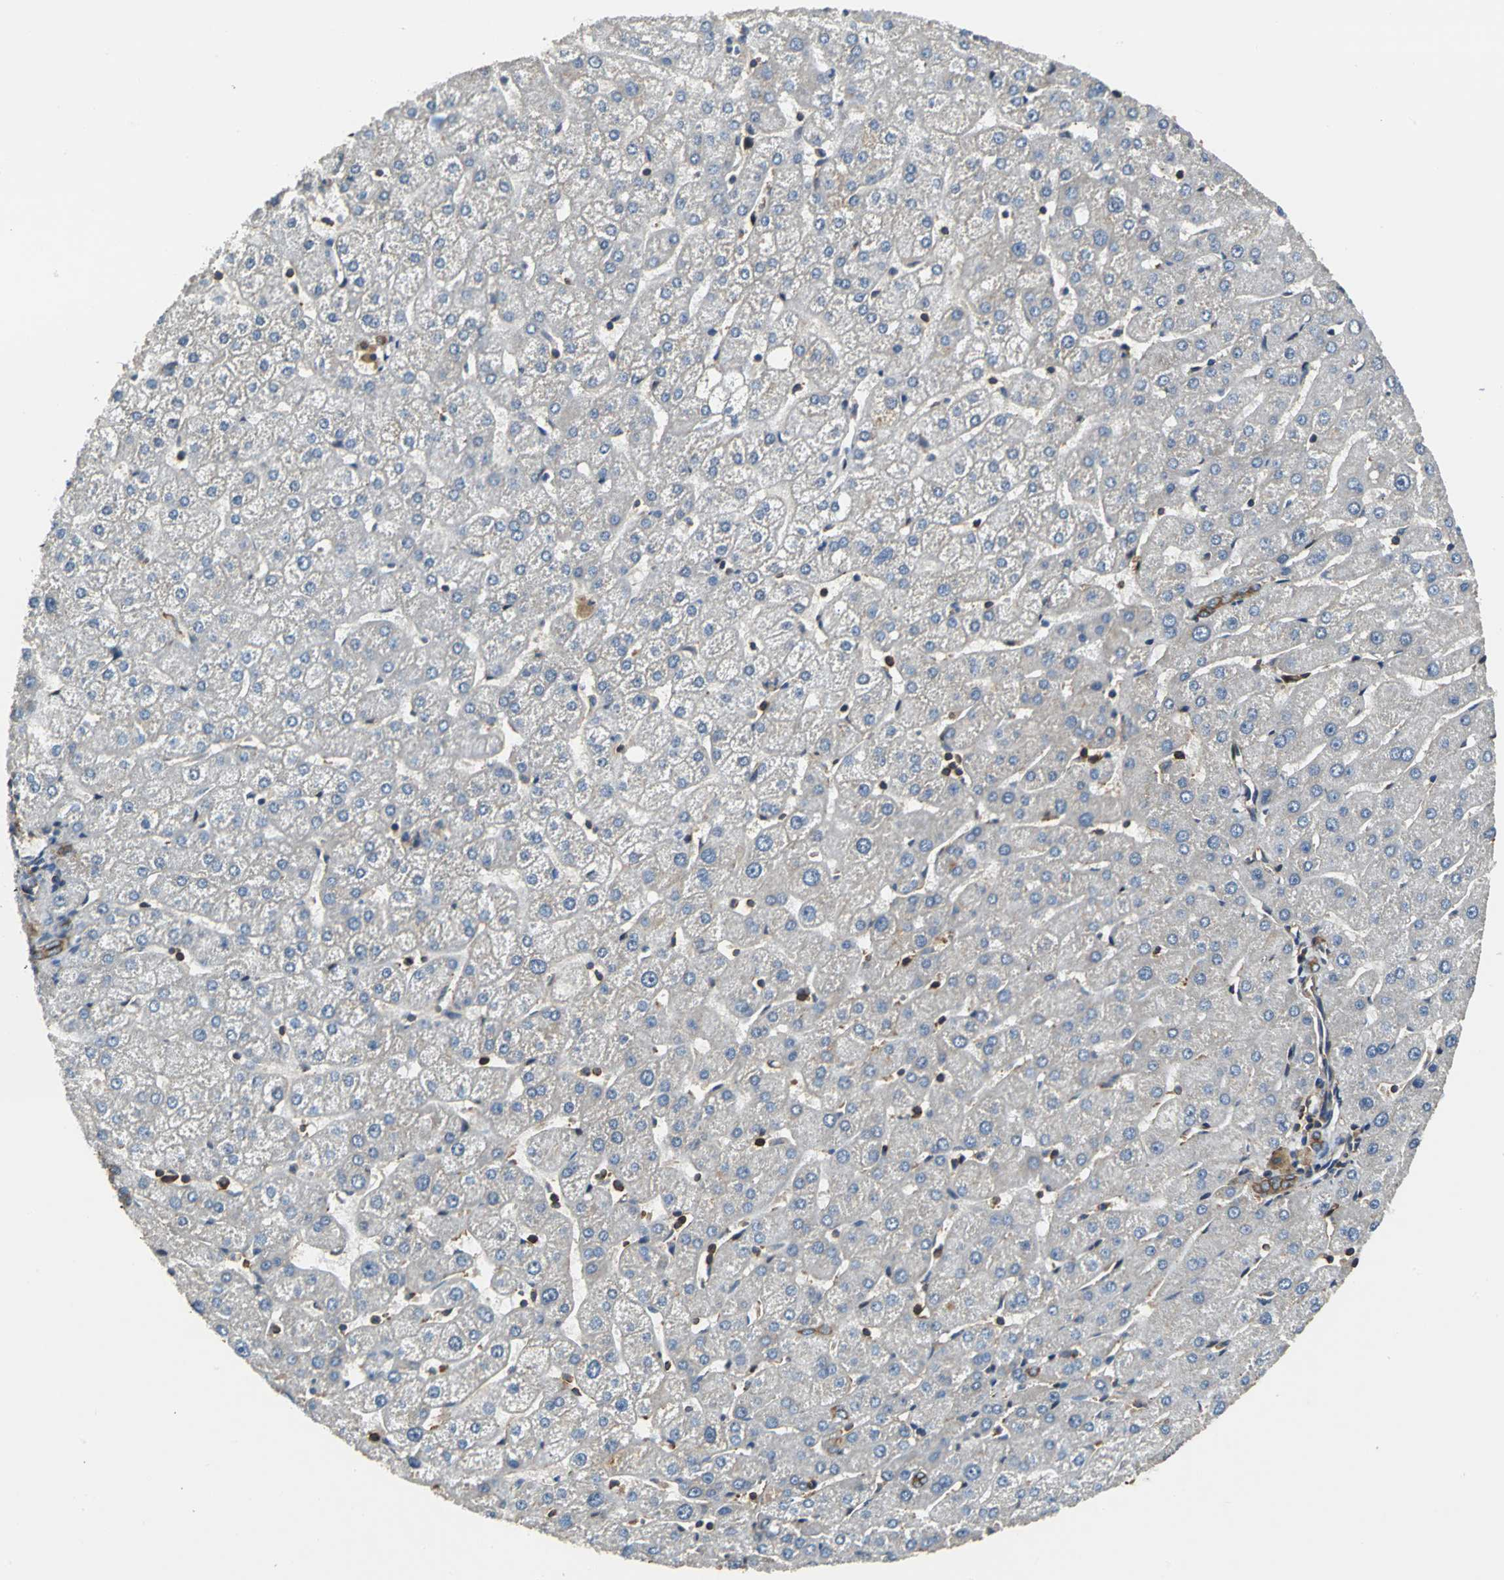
{"staining": {"intensity": "strong", "quantity": ">75%", "location": "cytoplasmic/membranous"}, "tissue": "liver", "cell_type": "Cholangiocytes", "image_type": "normal", "snomed": [{"axis": "morphology", "description": "Normal tissue, NOS"}, {"axis": "topography", "description": "Liver"}], "caption": "A high-resolution micrograph shows immunohistochemistry (IHC) staining of normal liver, which shows strong cytoplasmic/membranous expression in about >75% of cholangiocytes.", "gene": "PARVA", "patient": {"sex": "male", "age": 67}}